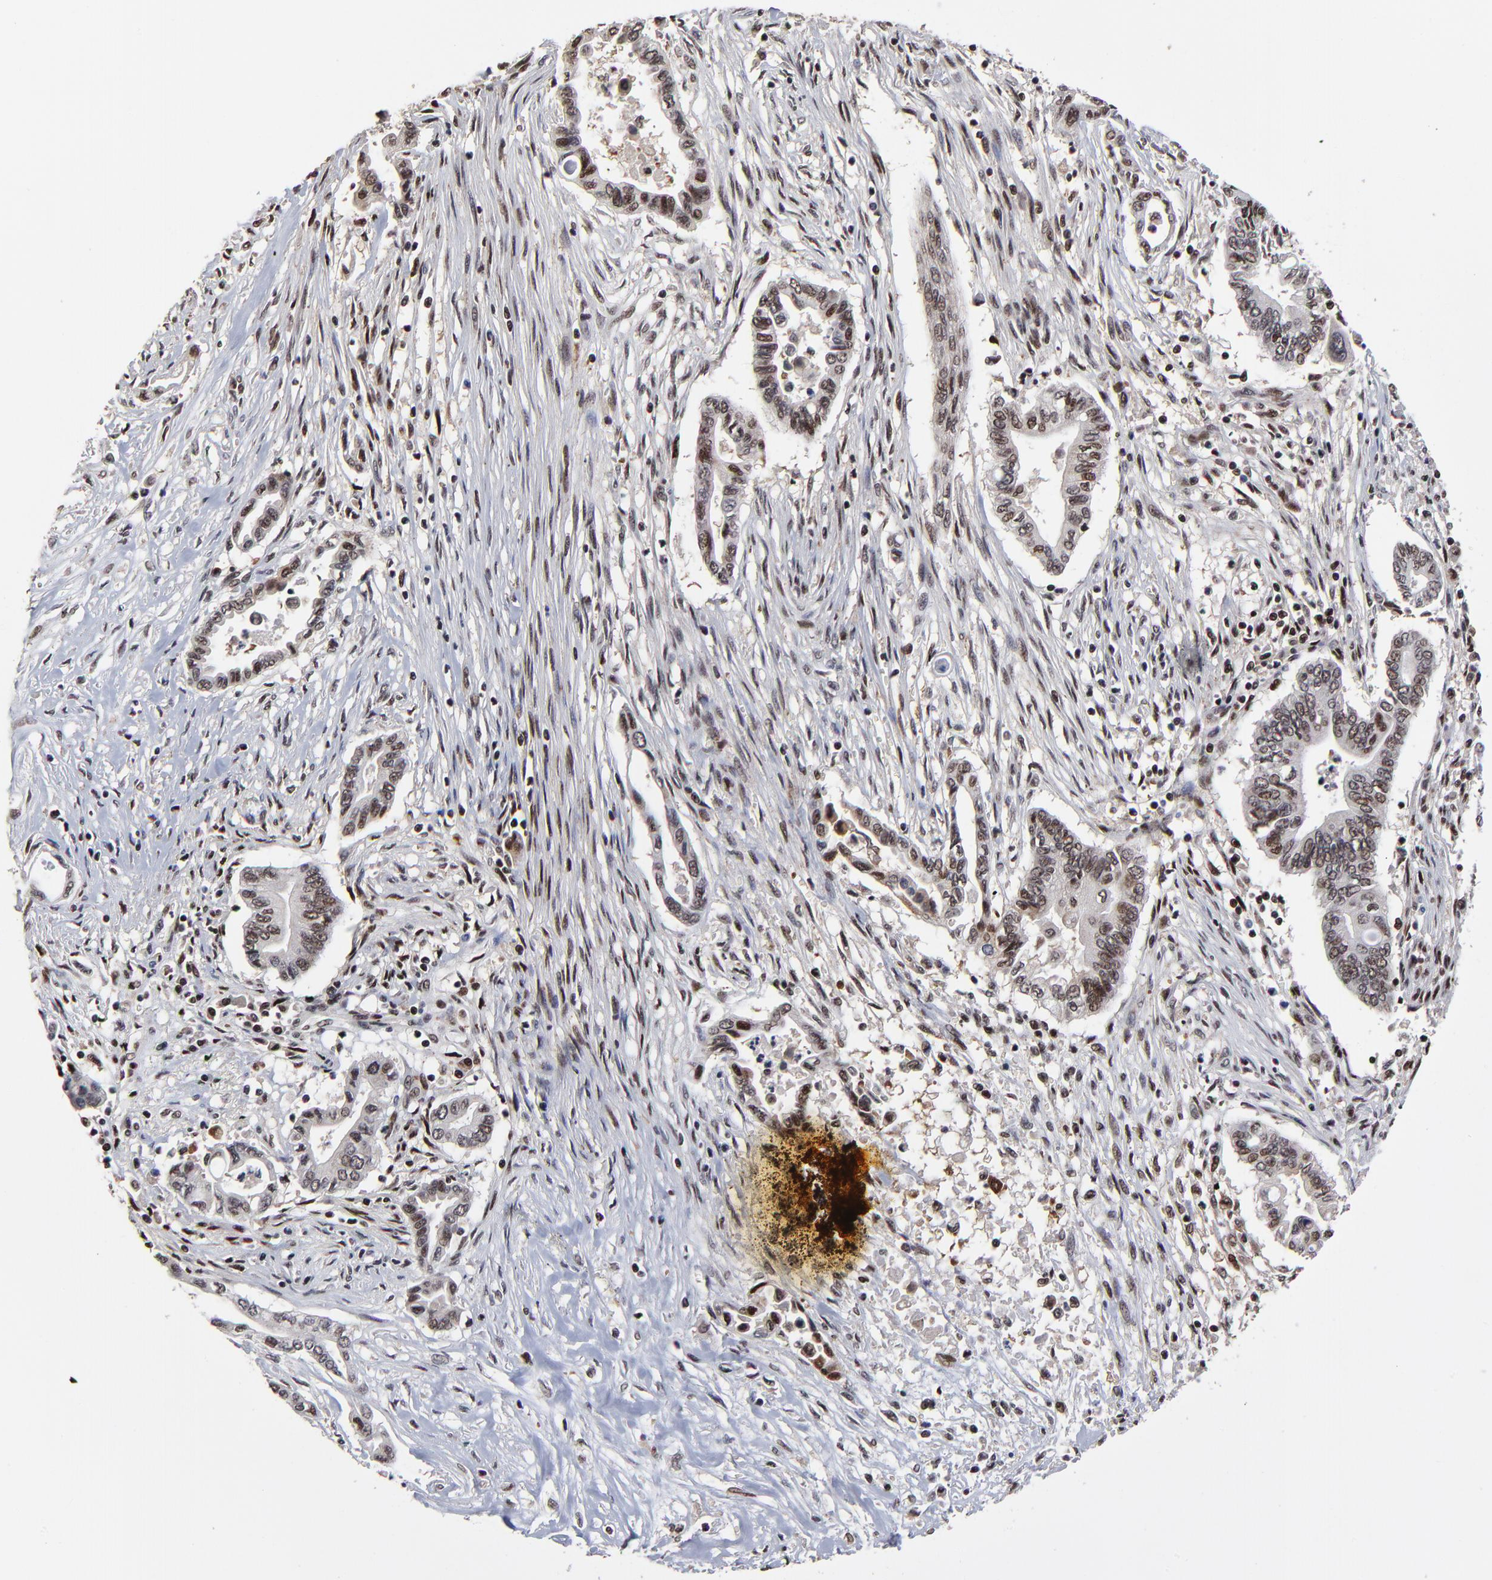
{"staining": {"intensity": "moderate", "quantity": "25%-75%", "location": "nuclear"}, "tissue": "pancreatic cancer", "cell_type": "Tumor cells", "image_type": "cancer", "snomed": [{"axis": "morphology", "description": "Adenocarcinoma, NOS"}, {"axis": "topography", "description": "Pancreas"}], "caption": "Immunohistochemical staining of pancreatic cancer exhibits moderate nuclear protein expression in about 25%-75% of tumor cells.", "gene": "RBM22", "patient": {"sex": "female", "age": 57}}